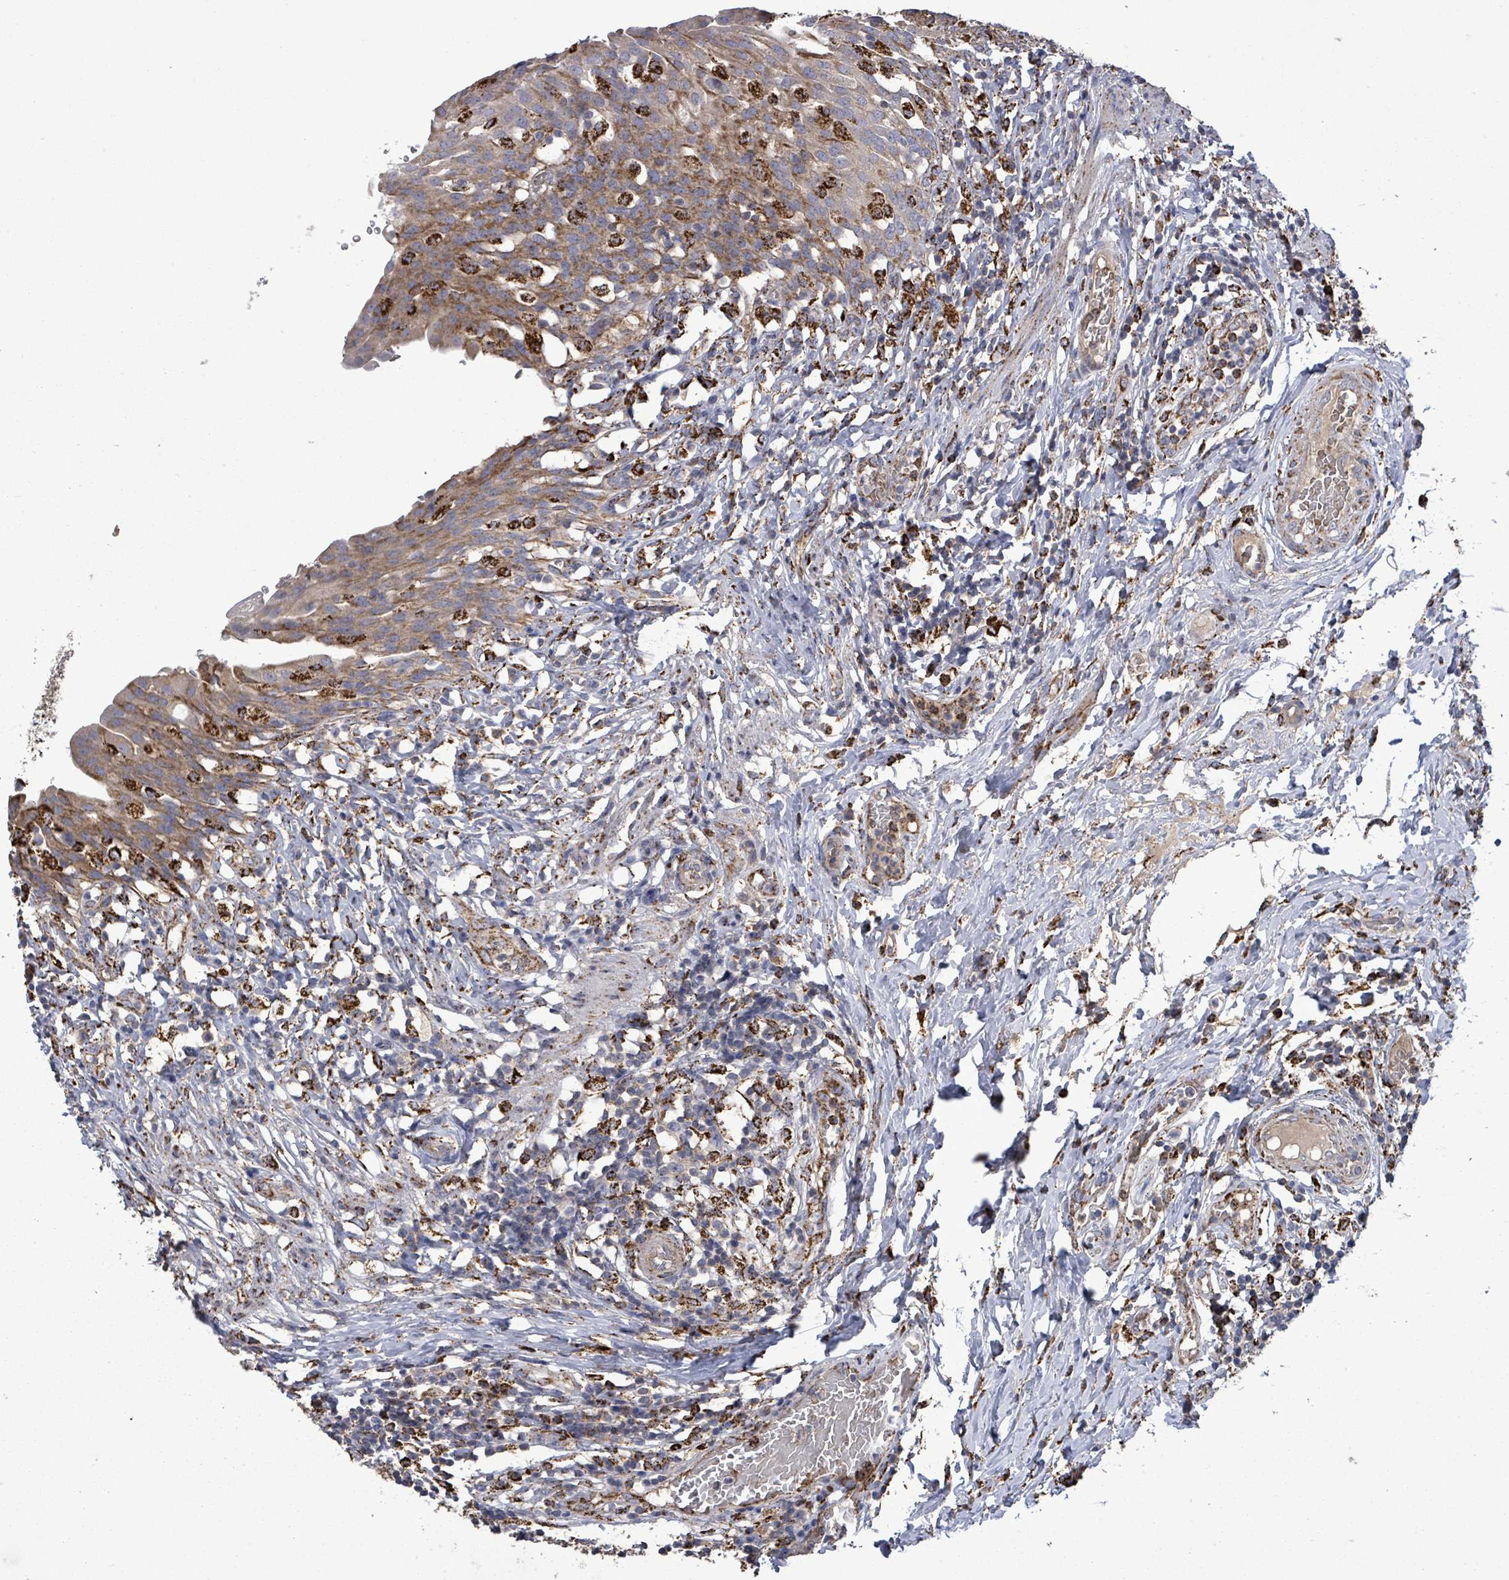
{"staining": {"intensity": "weak", "quantity": "25%-75%", "location": "cytoplasmic/membranous"}, "tissue": "urinary bladder", "cell_type": "Urothelial cells", "image_type": "normal", "snomed": [{"axis": "morphology", "description": "Normal tissue, NOS"}, {"axis": "morphology", "description": "Inflammation, NOS"}, {"axis": "topography", "description": "Urinary bladder"}], "caption": "Protein expression analysis of normal urinary bladder exhibits weak cytoplasmic/membranous expression in about 25%-75% of urothelial cells. The protein of interest is stained brown, and the nuclei are stained in blue (DAB (3,3'-diaminobenzidine) IHC with brightfield microscopy, high magnification).", "gene": "MTMR12", "patient": {"sex": "male", "age": 64}}